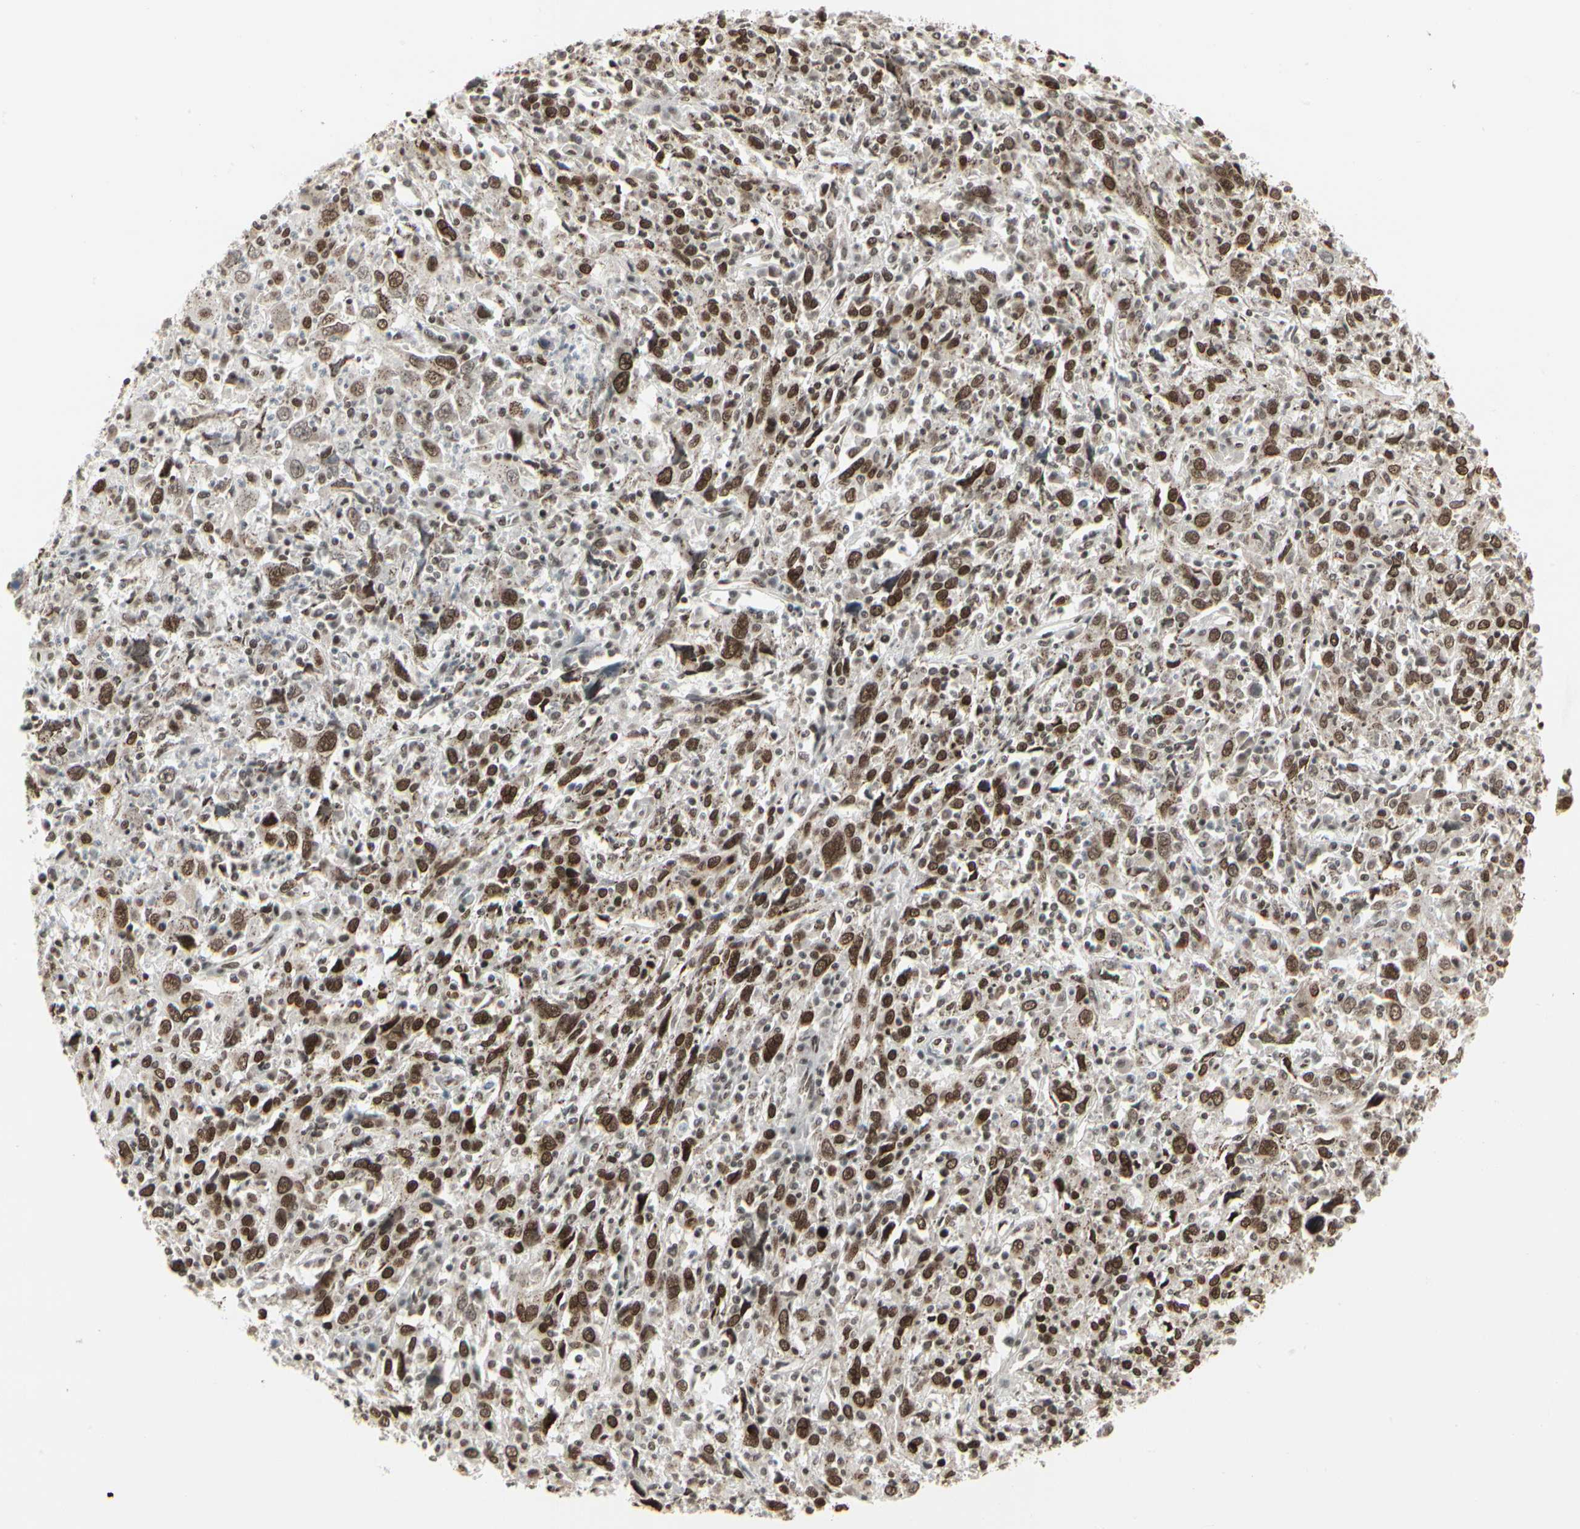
{"staining": {"intensity": "strong", "quantity": ">75%", "location": "nuclear"}, "tissue": "cervical cancer", "cell_type": "Tumor cells", "image_type": "cancer", "snomed": [{"axis": "morphology", "description": "Squamous cell carcinoma, NOS"}, {"axis": "topography", "description": "Cervix"}], "caption": "Immunohistochemical staining of human cervical cancer shows high levels of strong nuclear expression in about >75% of tumor cells.", "gene": "HMG20A", "patient": {"sex": "female", "age": 46}}